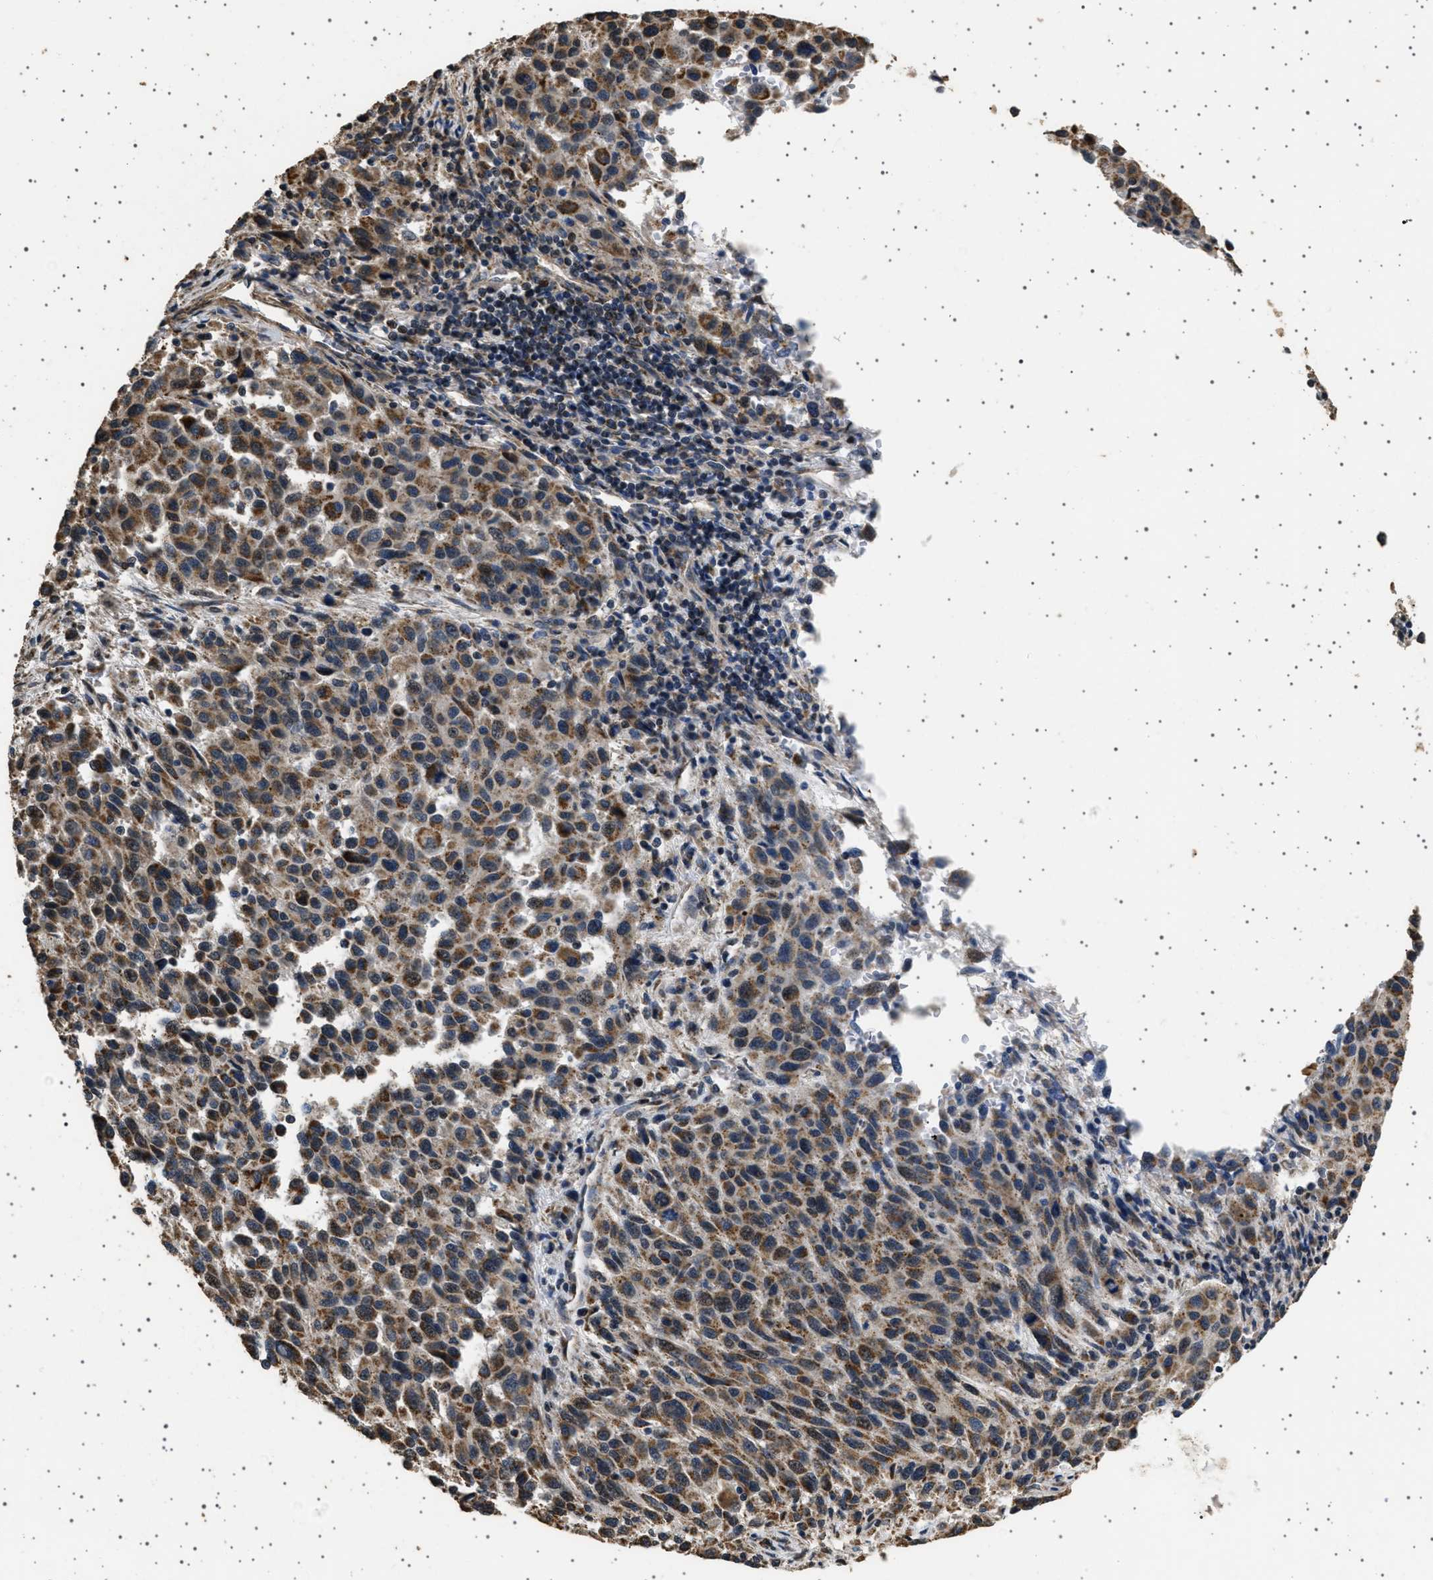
{"staining": {"intensity": "moderate", "quantity": ">75%", "location": "cytoplasmic/membranous"}, "tissue": "melanoma", "cell_type": "Tumor cells", "image_type": "cancer", "snomed": [{"axis": "morphology", "description": "Malignant melanoma, Metastatic site"}, {"axis": "topography", "description": "Lymph node"}], "caption": "Malignant melanoma (metastatic site) tissue displays moderate cytoplasmic/membranous staining in about >75% of tumor cells, visualized by immunohistochemistry. (Stains: DAB in brown, nuclei in blue, Microscopy: brightfield microscopy at high magnification).", "gene": "KCNA4", "patient": {"sex": "male", "age": 61}}